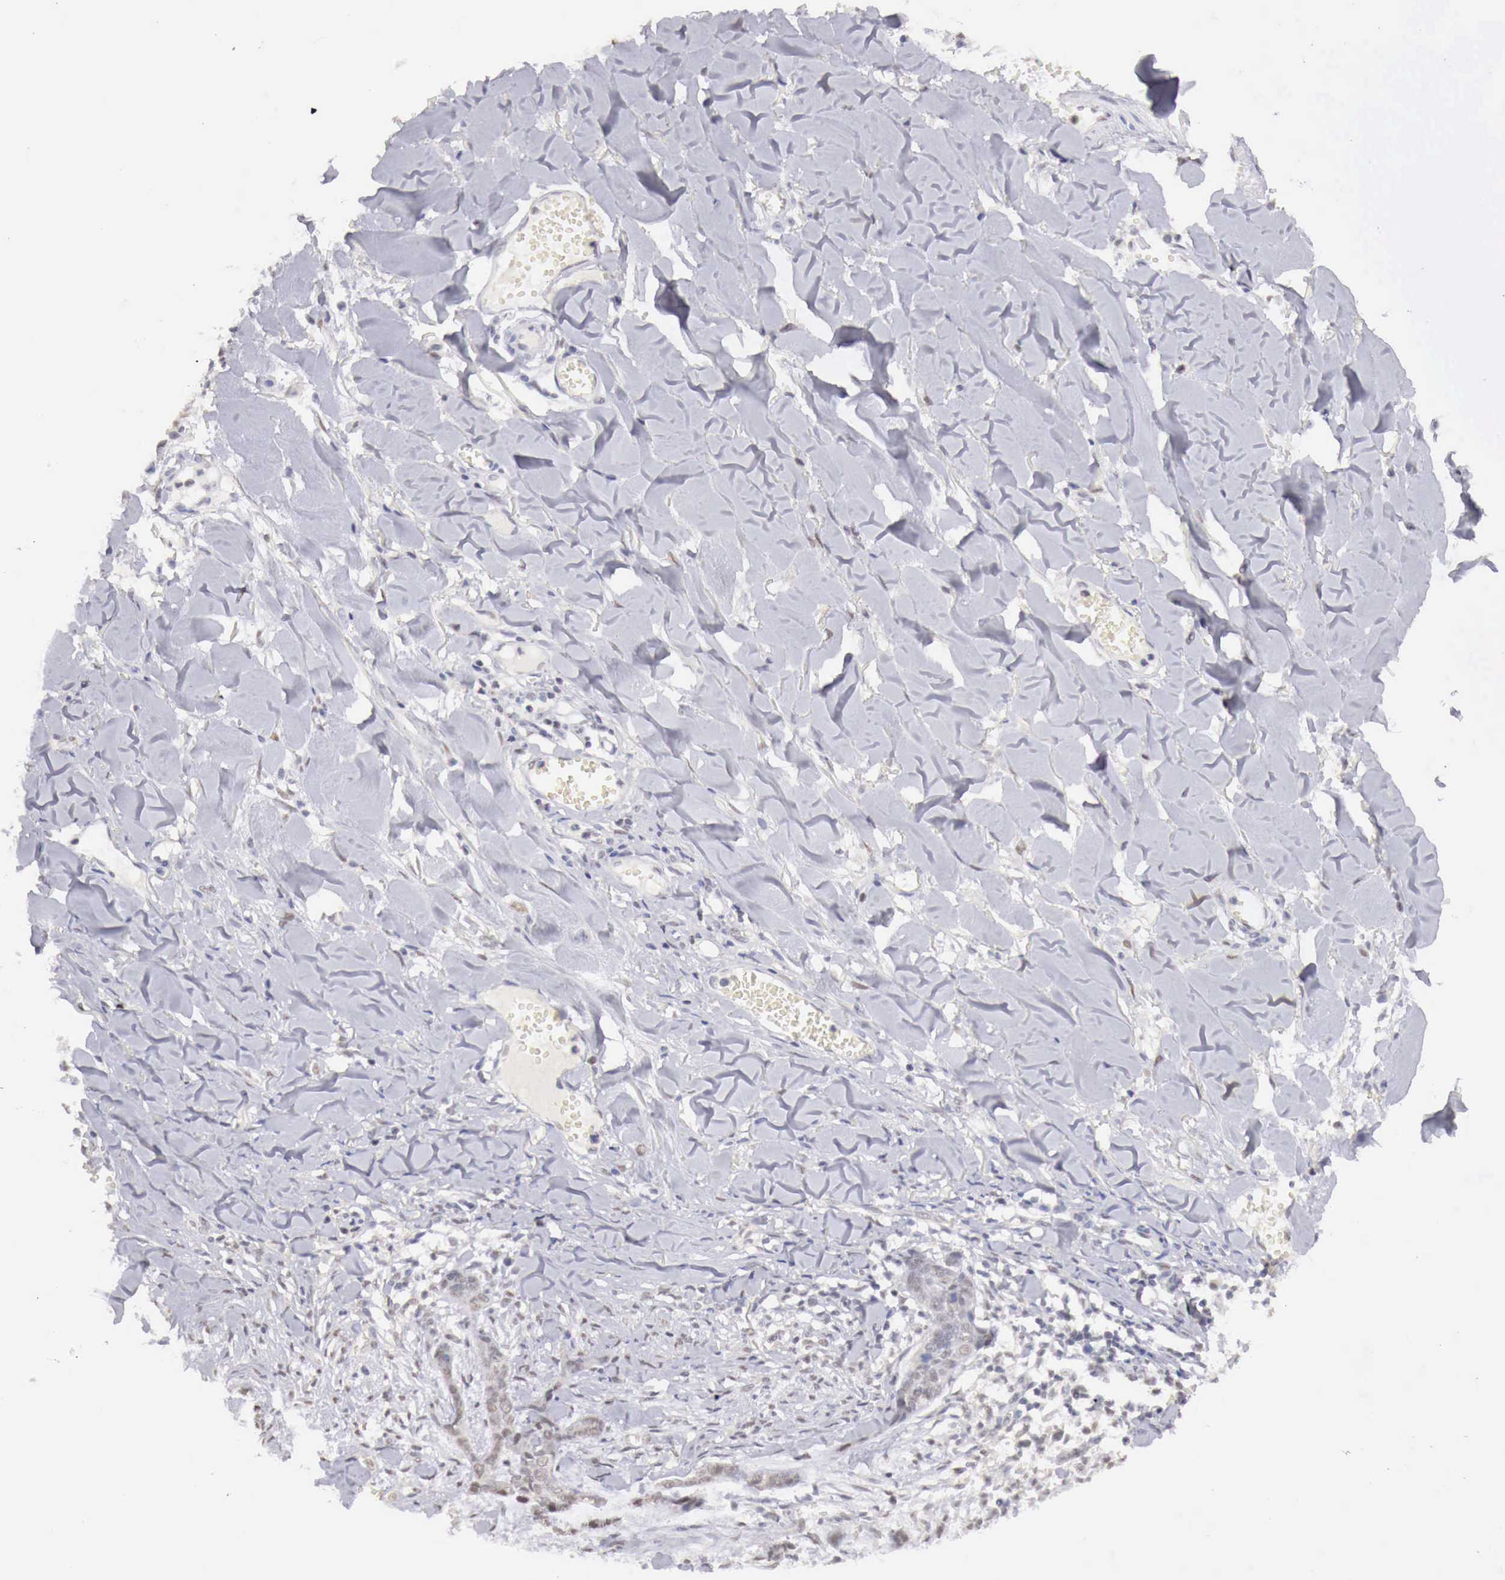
{"staining": {"intensity": "negative", "quantity": "none", "location": "none"}, "tissue": "skin cancer", "cell_type": "Tumor cells", "image_type": "cancer", "snomed": [{"axis": "morphology", "description": "Normal tissue, NOS"}, {"axis": "morphology", "description": "Basal cell carcinoma"}, {"axis": "topography", "description": "Skin"}], "caption": "High power microscopy micrograph of an immunohistochemistry (IHC) micrograph of skin cancer, revealing no significant staining in tumor cells.", "gene": "UBA1", "patient": {"sex": "female", "age": 65}}